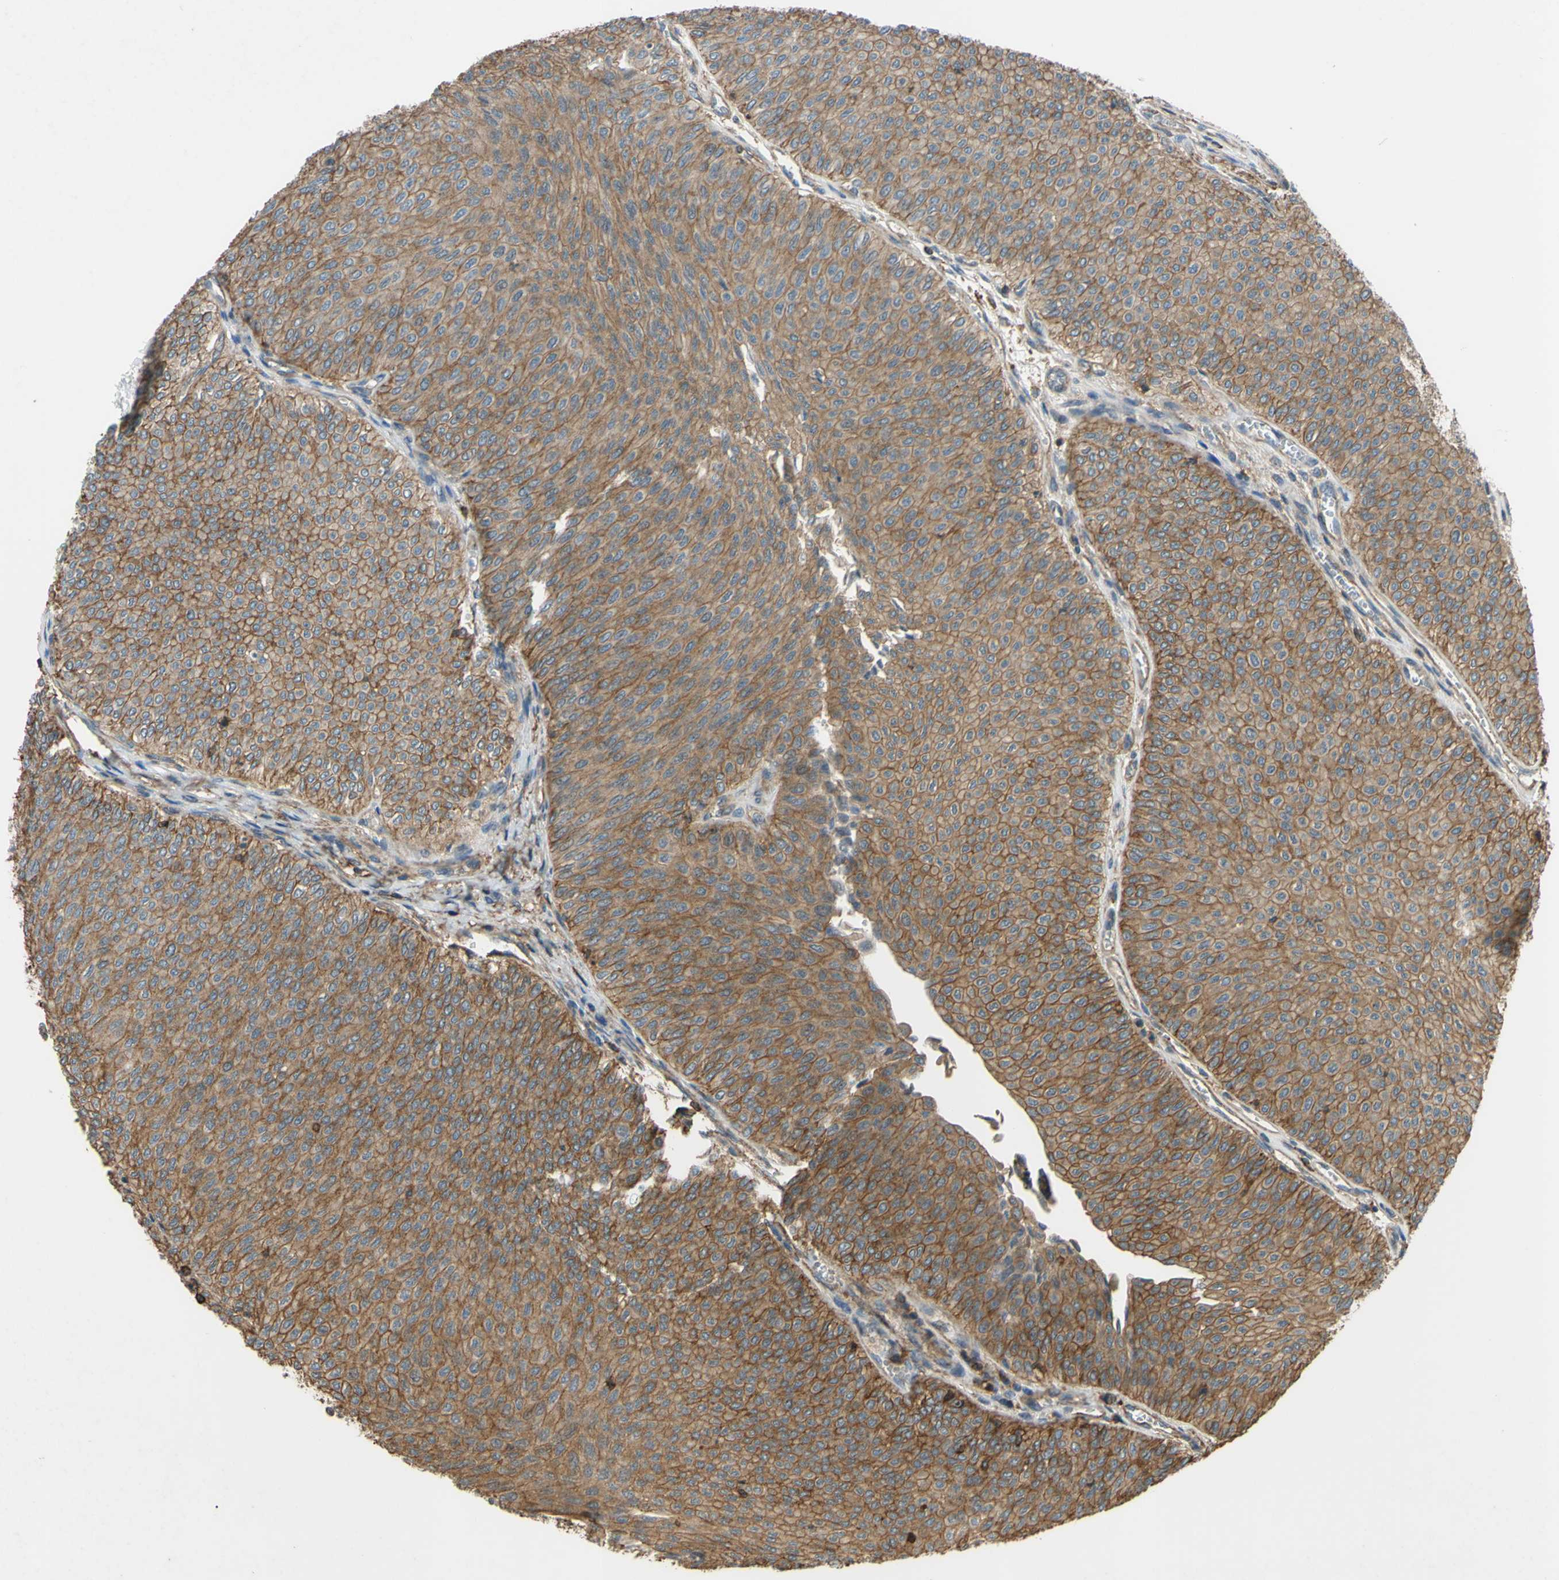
{"staining": {"intensity": "moderate", "quantity": ">75%", "location": "cytoplasmic/membranous"}, "tissue": "urothelial cancer", "cell_type": "Tumor cells", "image_type": "cancer", "snomed": [{"axis": "morphology", "description": "Urothelial carcinoma, Low grade"}, {"axis": "topography", "description": "Urinary bladder"}], "caption": "Immunohistochemistry (IHC) (DAB) staining of human urothelial carcinoma (low-grade) displays moderate cytoplasmic/membranous protein staining in approximately >75% of tumor cells. (Brightfield microscopy of DAB IHC at high magnification).", "gene": "ADD3", "patient": {"sex": "male", "age": 78}}